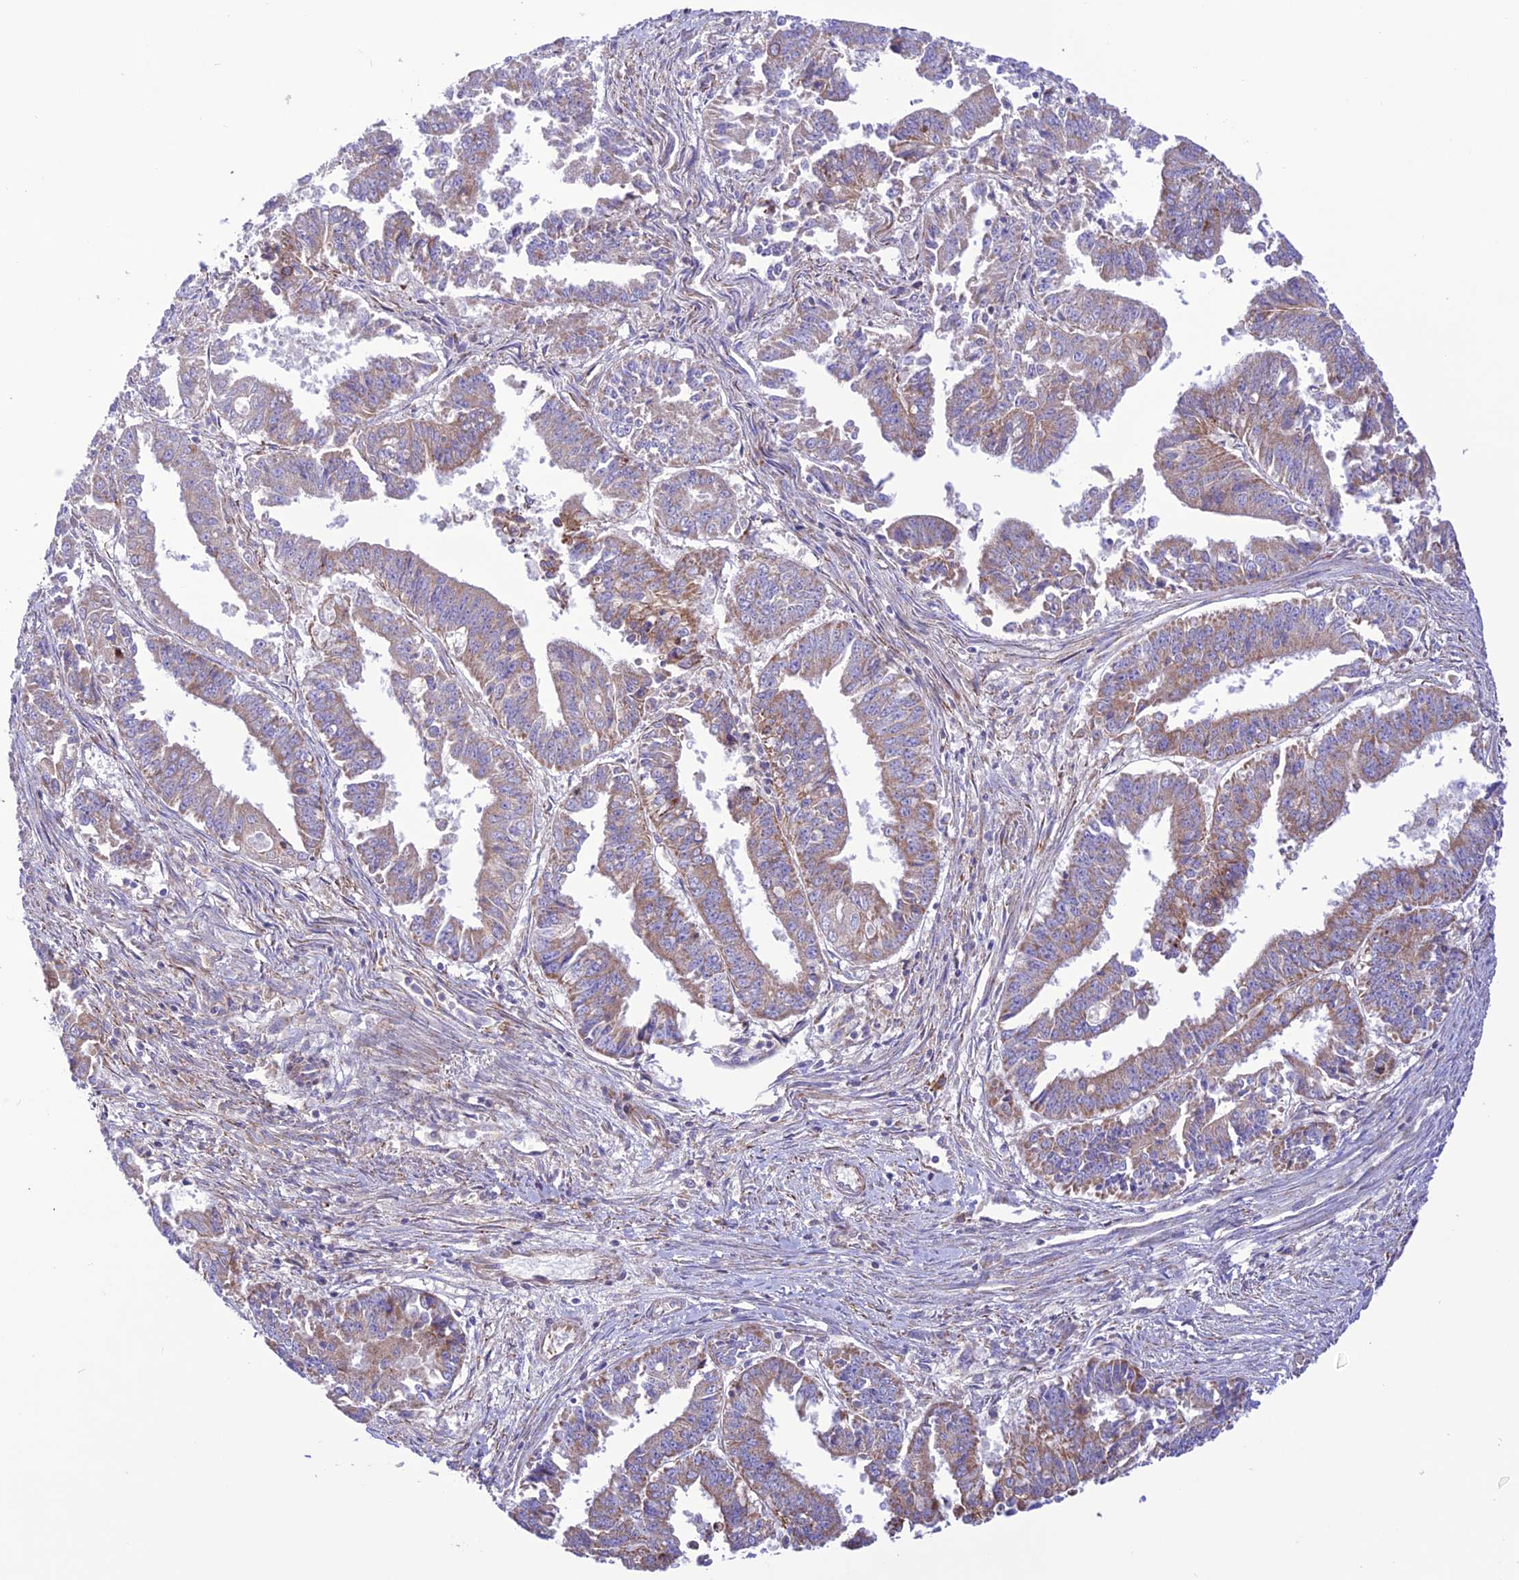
{"staining": {"intensity": "moderate", "quantity": "25%-75%", "location": "cytoplasmic/membranous"}, "tissue": "endometrial cancer", "cell_type": "Tumor cells", "image_type": "cancer", "snomed": [{"axis": "morphology", "description": "Adenocarcinoma, NOS"}, {"axis": "topography", "description": "Endometrium"}], "caption": "A medium amount of moderate cytoplasmic/membranous expression is identified in approximately 25%-75% of tumor cells in endometrial cancer tissue. (Brightfield microscopy of DAB IHC at high magnification).", "gene": "UAP1L1", "patient": {"sex": "female", "age": 73}}